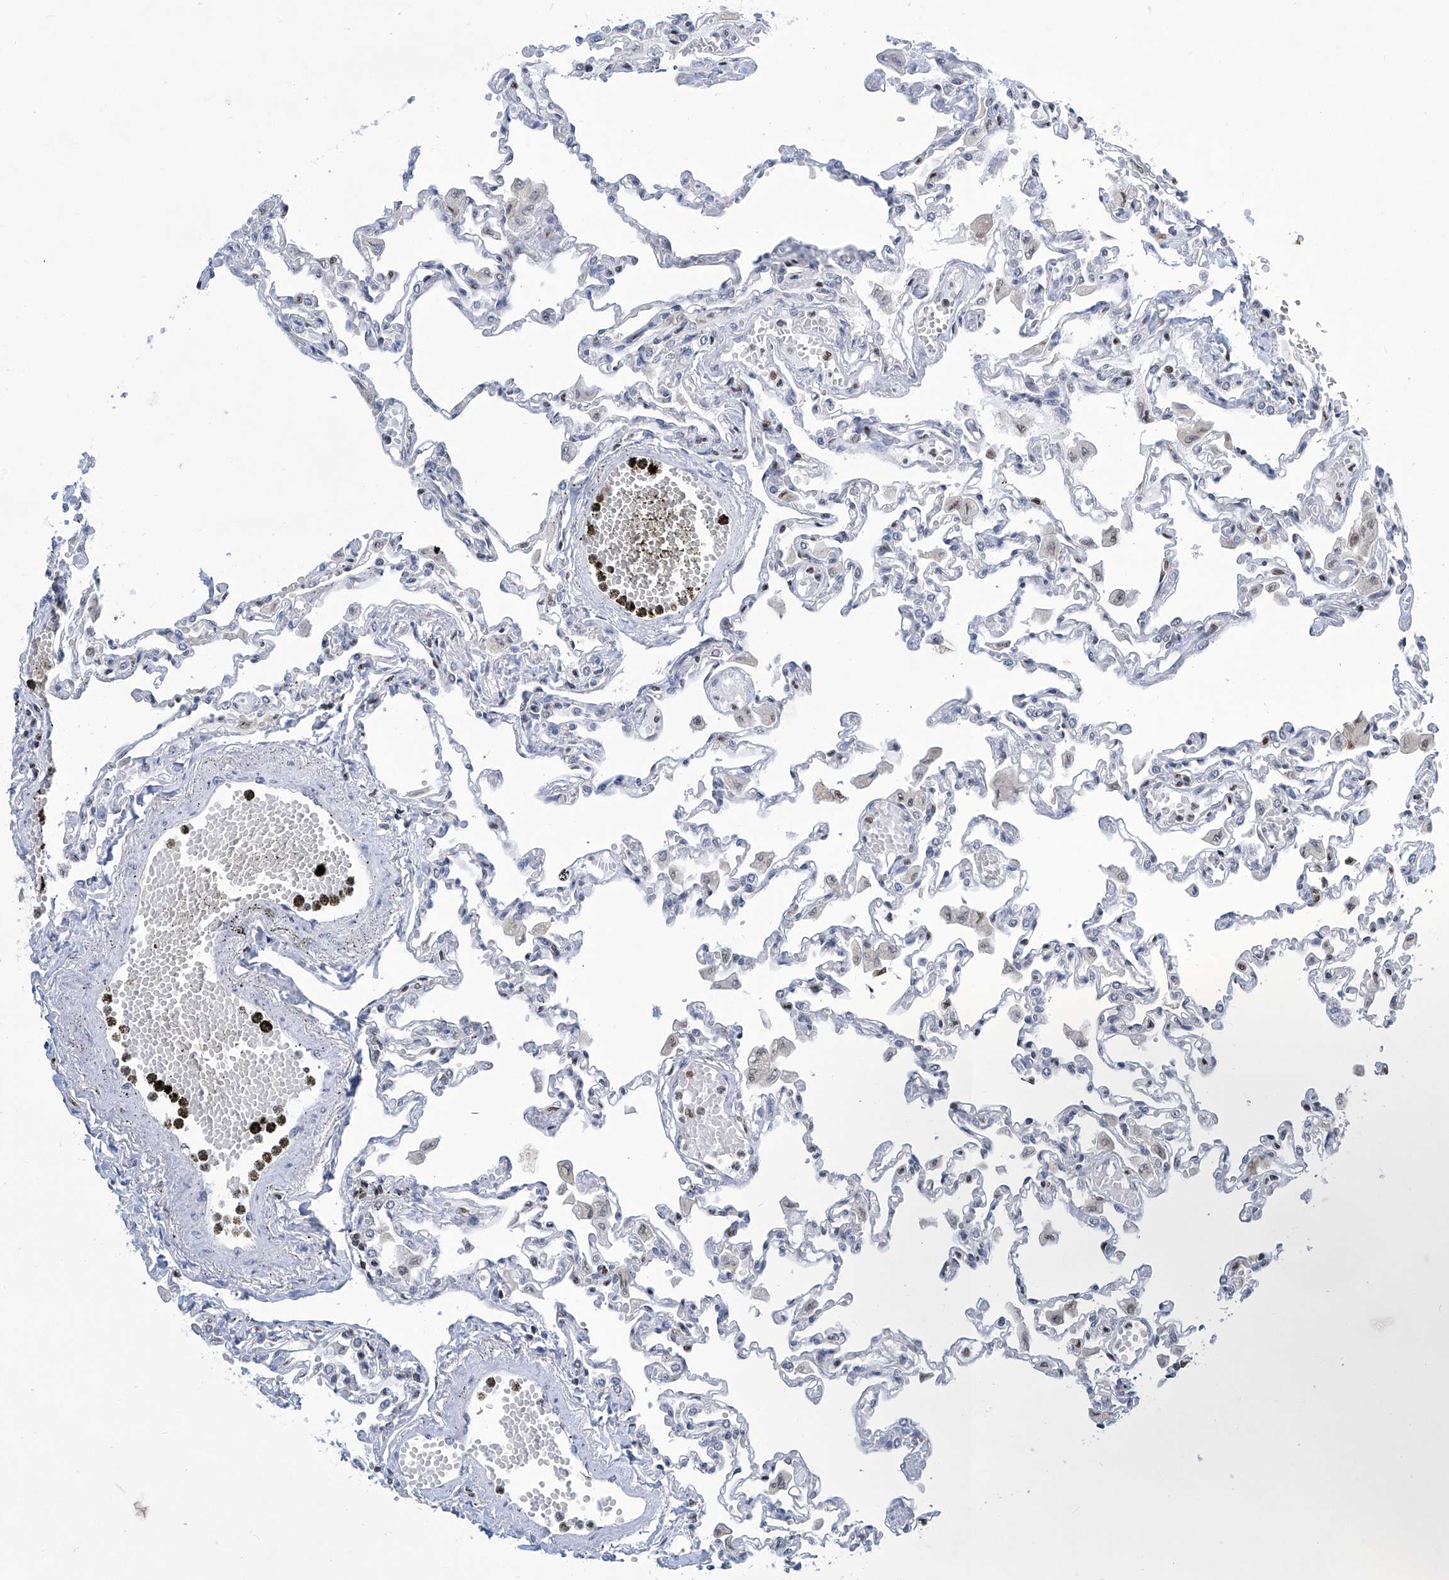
{"staining": {"intensity": "moderate", "quantity": "<25%", "location": "nuclear"}, "tissue": "lung", "cell_type": "Alveolar cells", "image_type": "normal", "snomed": [{"axis": "morphology", "description": "Normal tissue, NOS"}, {"axis": "topography", "description": "Bronchus"}, {"axis": "topography", "description": "Lung"}], "caption": "Protein expression analysis of unremarkable human lung reveals moderate nuclear positivity in approximately <25% of alveolar cells.", "gene": "SREBF2", "patient": {"sex": "female", "age": 49}}